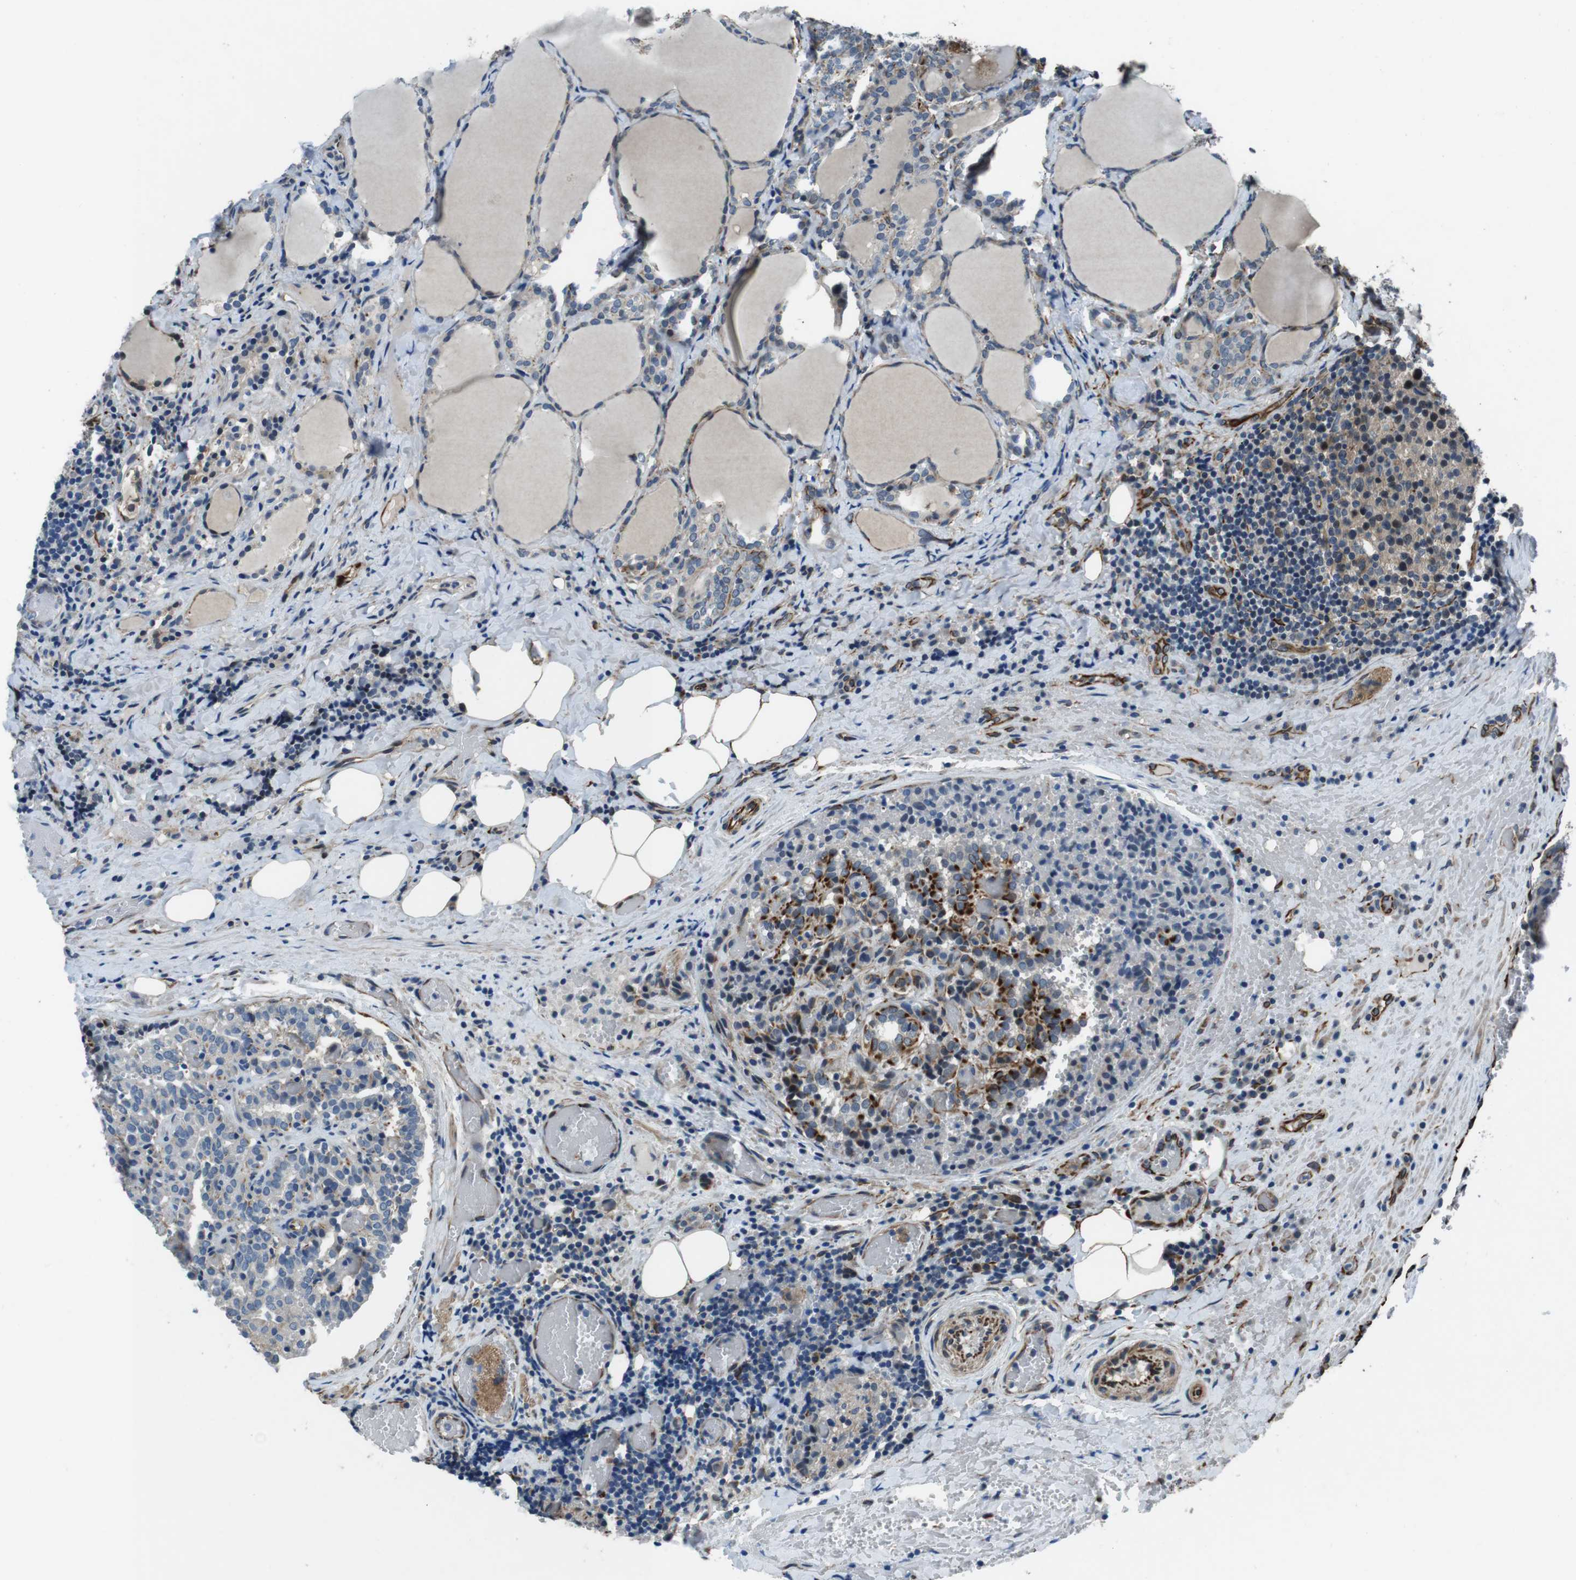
{"staining": {"intensity": "moderate", "quantity": "25%-75%", "location": "cytoplasmic/membranous"}, "tissue": "thyroid cancer", "cell_type": "Tumor cells", "image_type": "cancer", "snomed": [{"axis": "morphology", "description": "Normal tissue, NOS"}, {"axis": "morphology", "description": "Papillary adenocarcinoma, NOS"}, {"axis": "topography", "description": "Thyroid gland"}], "caption": "A brown stain highlights moderate cytoplasmic/membranous positivity of a protein in human papillary adenocarcinoma (thyroid) tumor cells.", "gene": "LRRC49", "patient": {"sex": "female", "age": 30}}